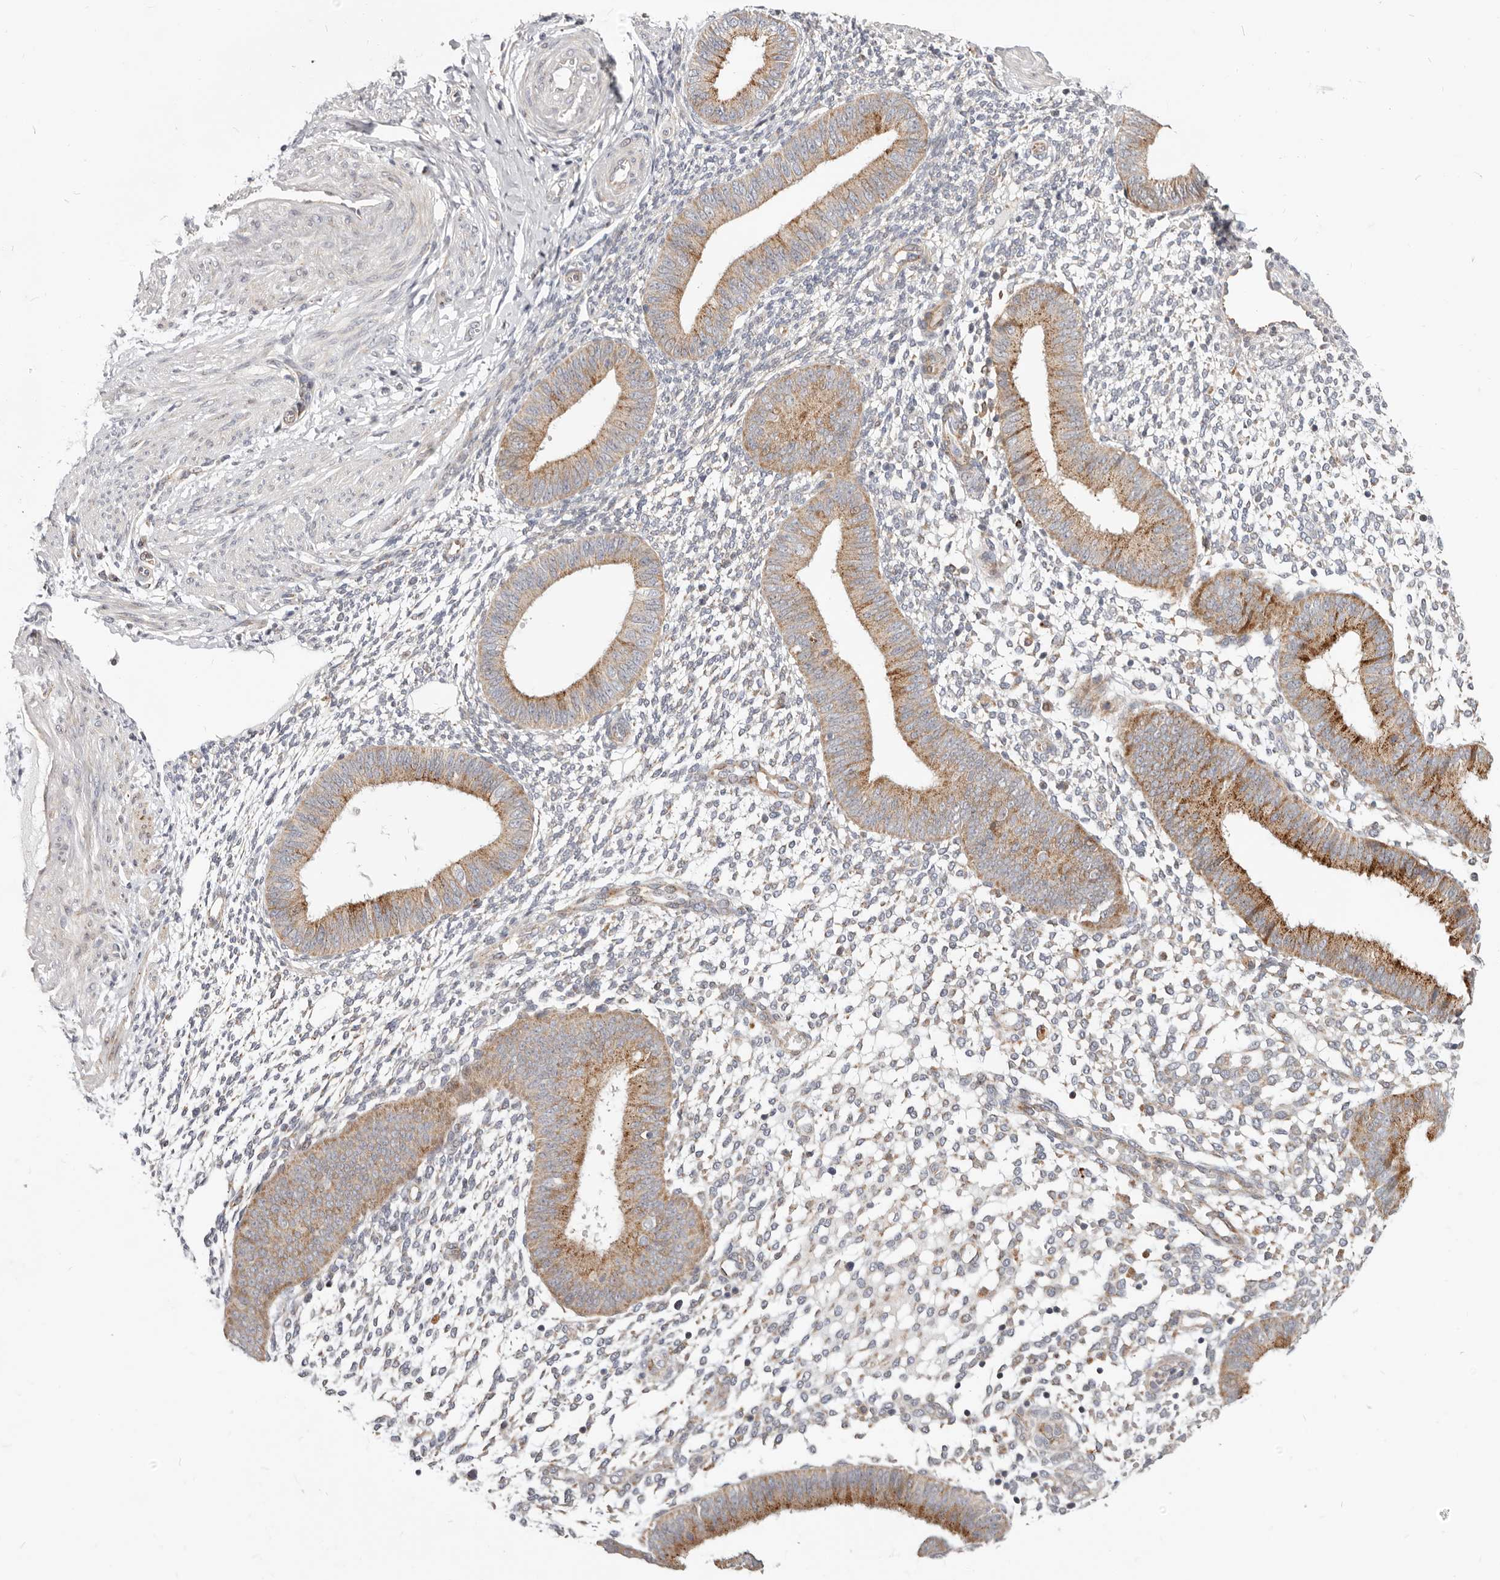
{"staining": {"intensity": "weak", "quantity": "25%-75%", "location": "cytoplasmic/membranous"}, "tissue": "endometrium", "cell_type": "Cells in endometrial stroma", "image_type": "normal", "snomed": [{"axis": "morphology", "description": "Normal tissue, NOS"}, {"axis": "topography", "description": "Uterus"}, {"axis": "topography", "description": "Endometrium"}], "caption": "Cells in endometrial stroma exhibit weak cytoplasmic/membranous expression in about 25%-75% of cells in benign endometrium. (brown staining indicates protein expression, while blue staining denotes nuclei).", "gene": "TOR3A", "patient": {"sex": "female", "age": 48}}